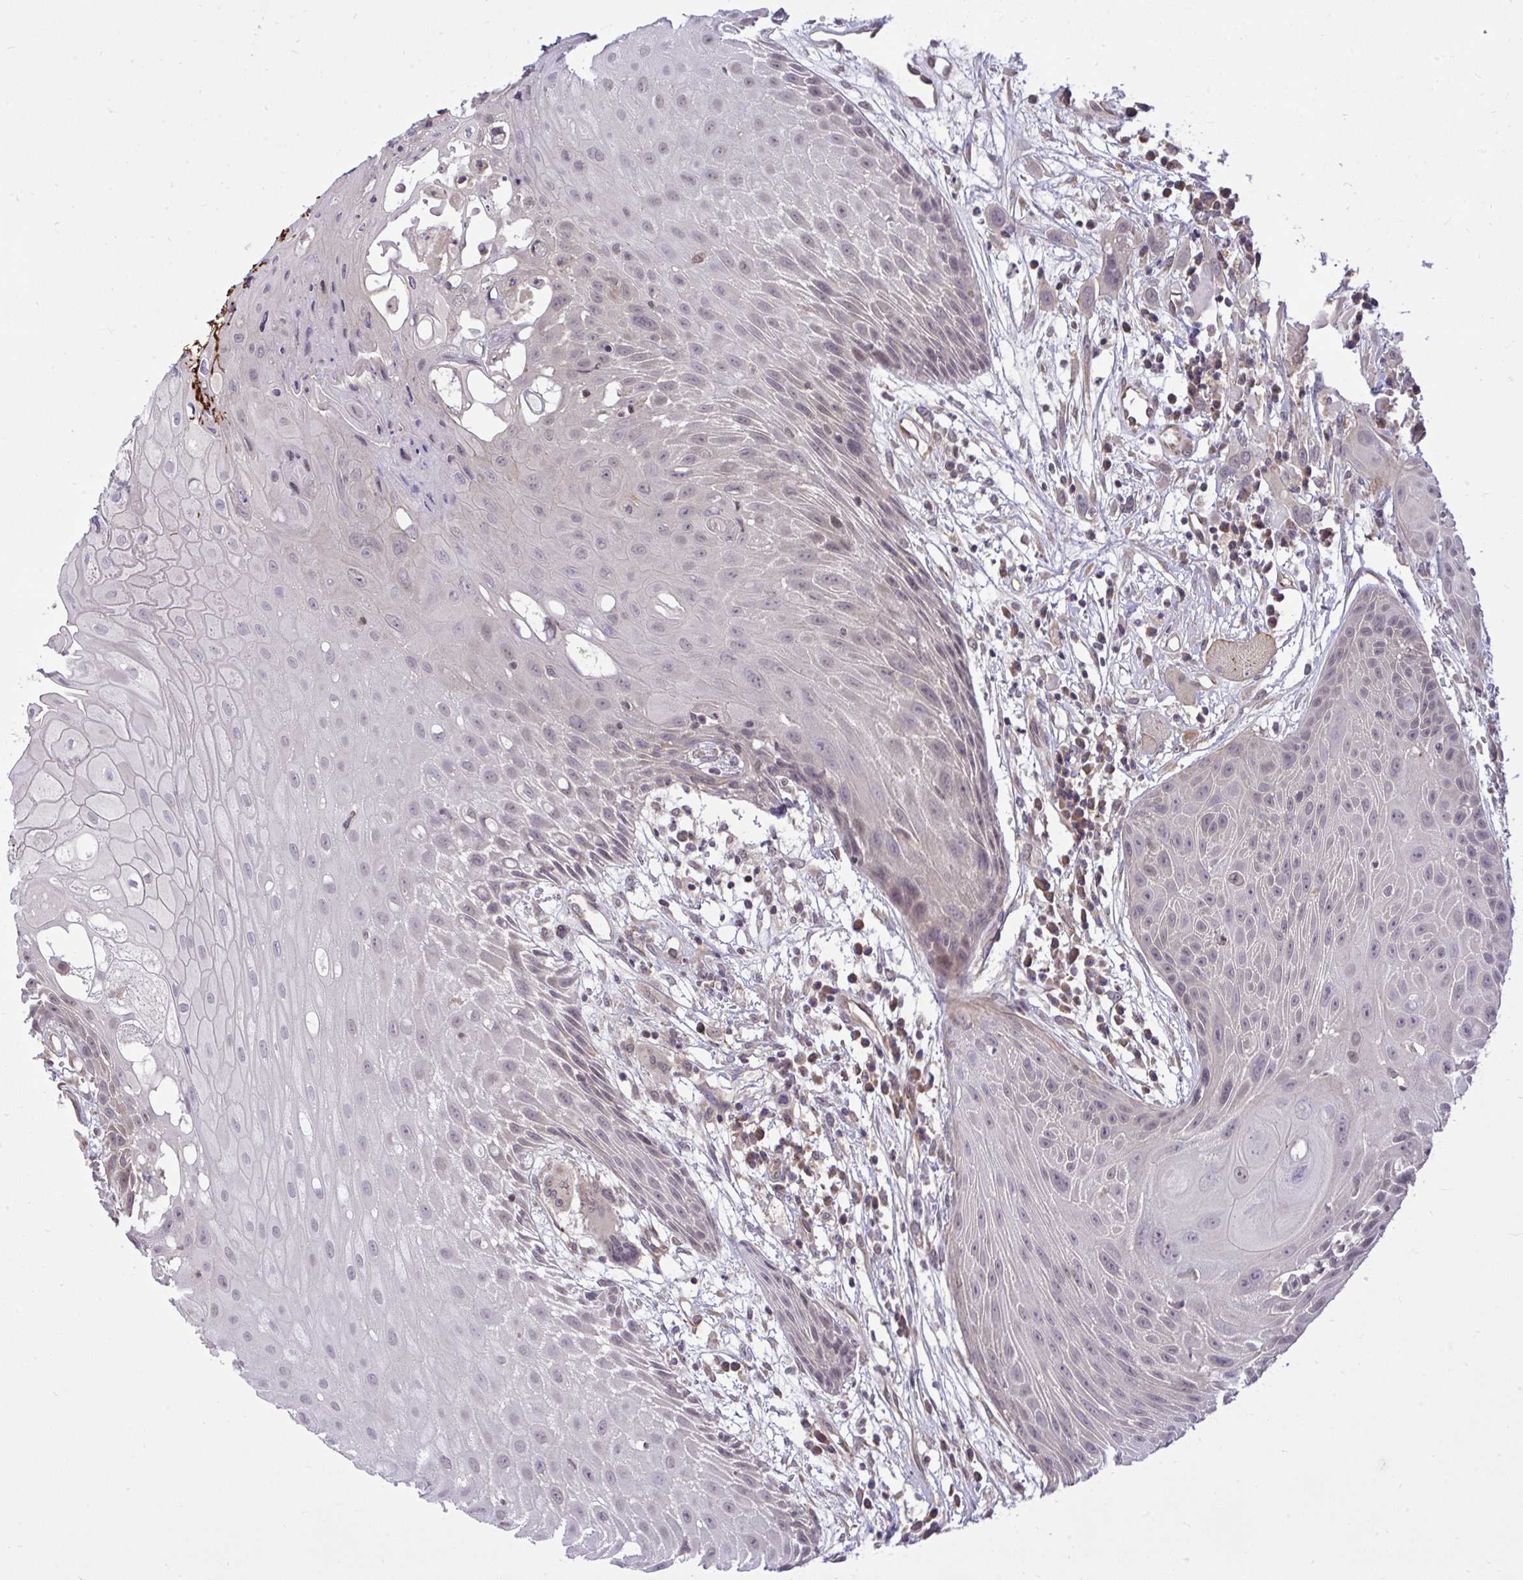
{"staining": {"intensity": "negative", "quantity": "none", "location": "none"}, "tissue": "head and neck cancer", "cell_type": "Tumor cells", "image_type": "cancer", "snomed": [{"axis": "morphology", "description": "Squamous cell carcinoma, NOS"}, {"axis": "topography", "description": "Head-Neck"}], "caption": "An IHC photomicrograph of squamous cell carcinoma (head and neck) is shown. There is no staining in tumor cells of squamous cell carcinoma (head and neck). (Stains: DAB (3,3'-diaminobenzidine) immunohistochemistry (IHC) with hematoxylin counter stain, Microscopy: brightfield microscopy at high magnification).", "gene": "CYP20A1", "patient": {"sex": "female", "age": 73}}